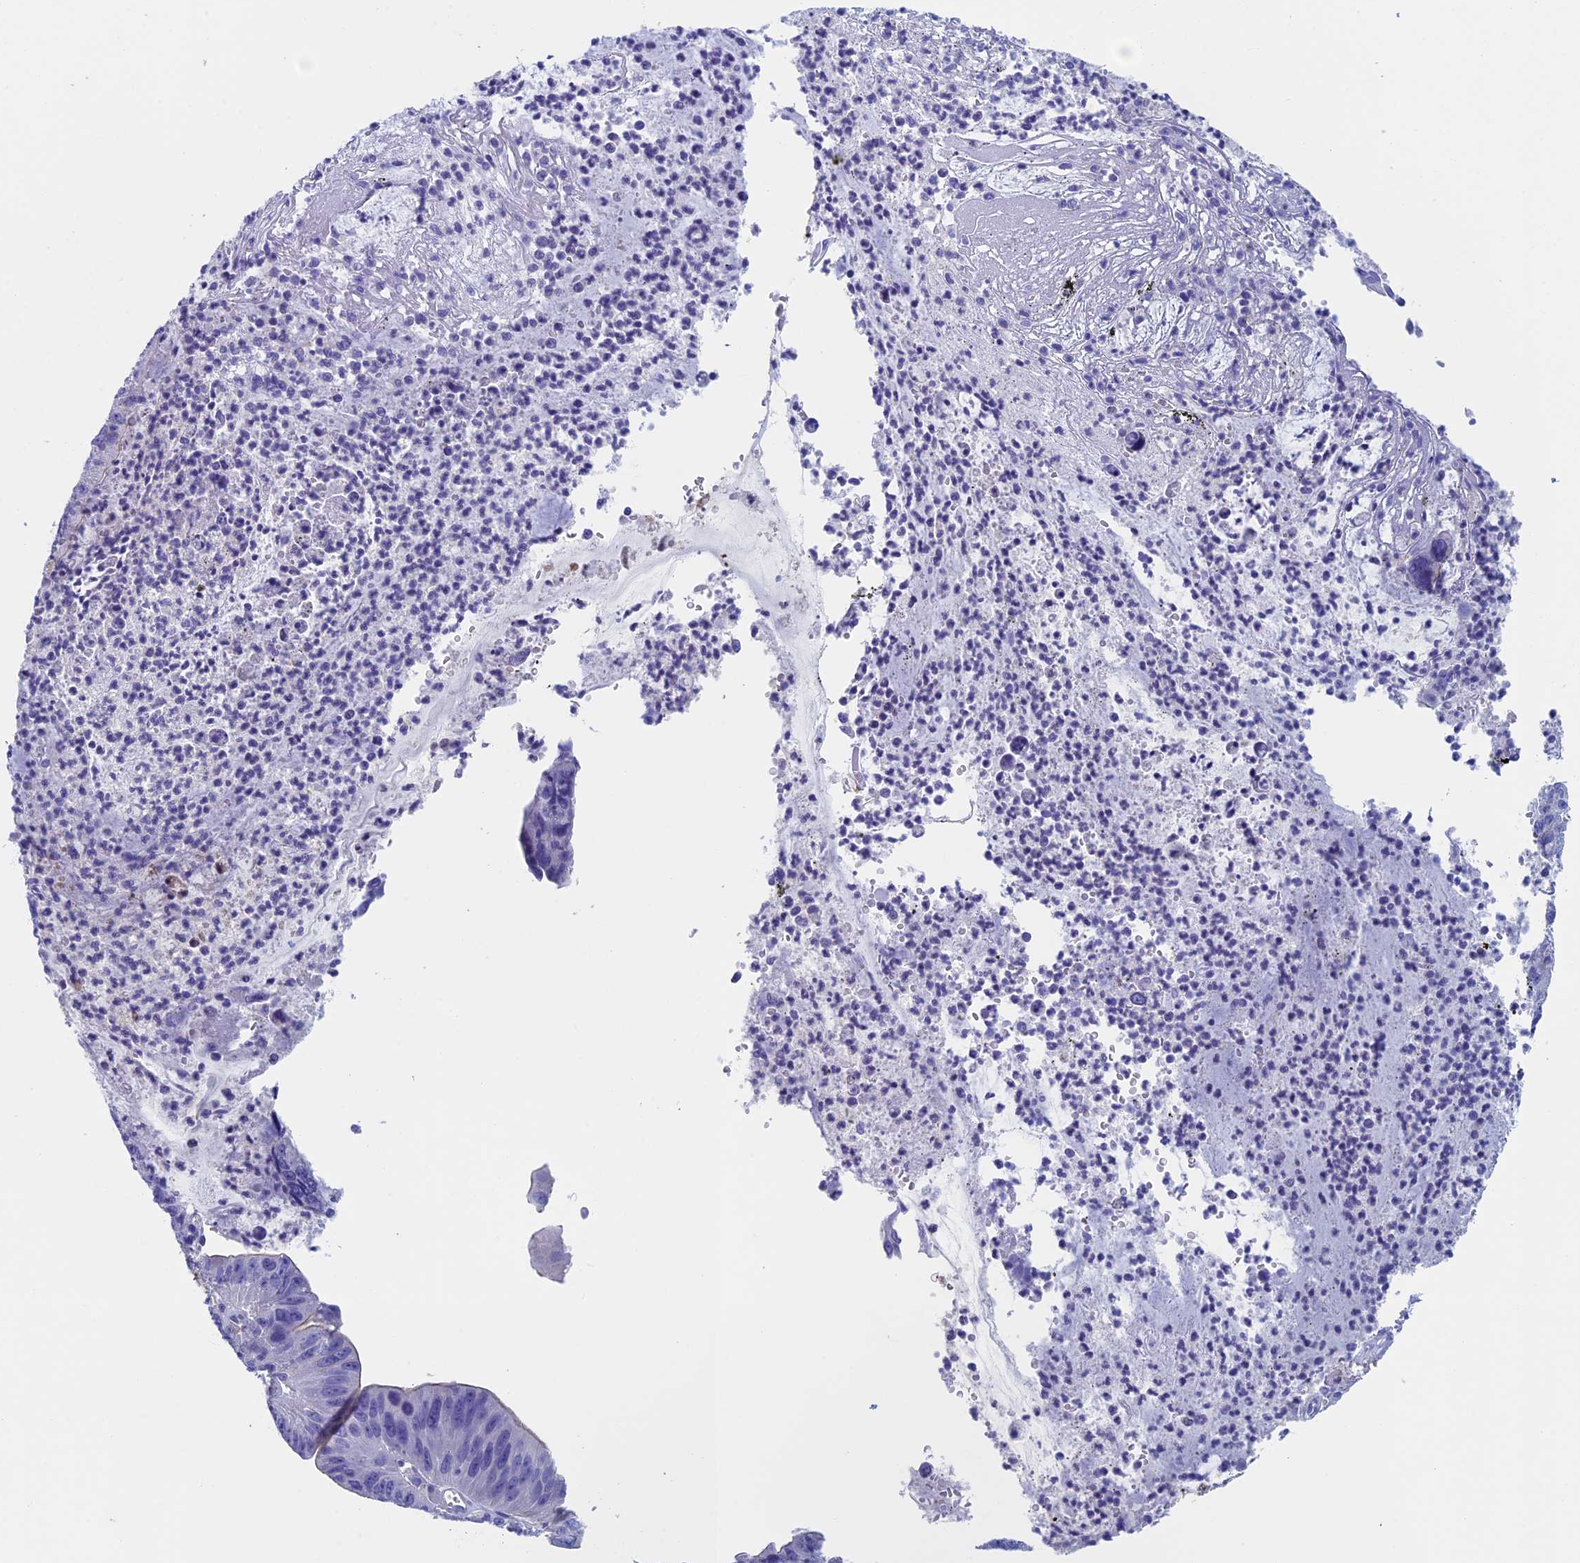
{"staining": {"intensity": "negative", "quantity": "none", "location": "none"}, "tissue": "stomach cancer", "cell_type": "Tumor cells", "image_type": "cancer", "snomed": [{"axis": "morphology", "description": "Adenocarcinoma, NOS"}, {"axis": "topography", "description": "Stomach"}], "caption": "IHC photomicrograph of neoplastic tissue: stomach cancer (adenocarcinoma) stained with DAB (3,3'-diaminobenzidine) demonstrates no significant protein expression in tumor cells.", "gene": "ADH7", "patient": {"sex": "male", "age": 59}}